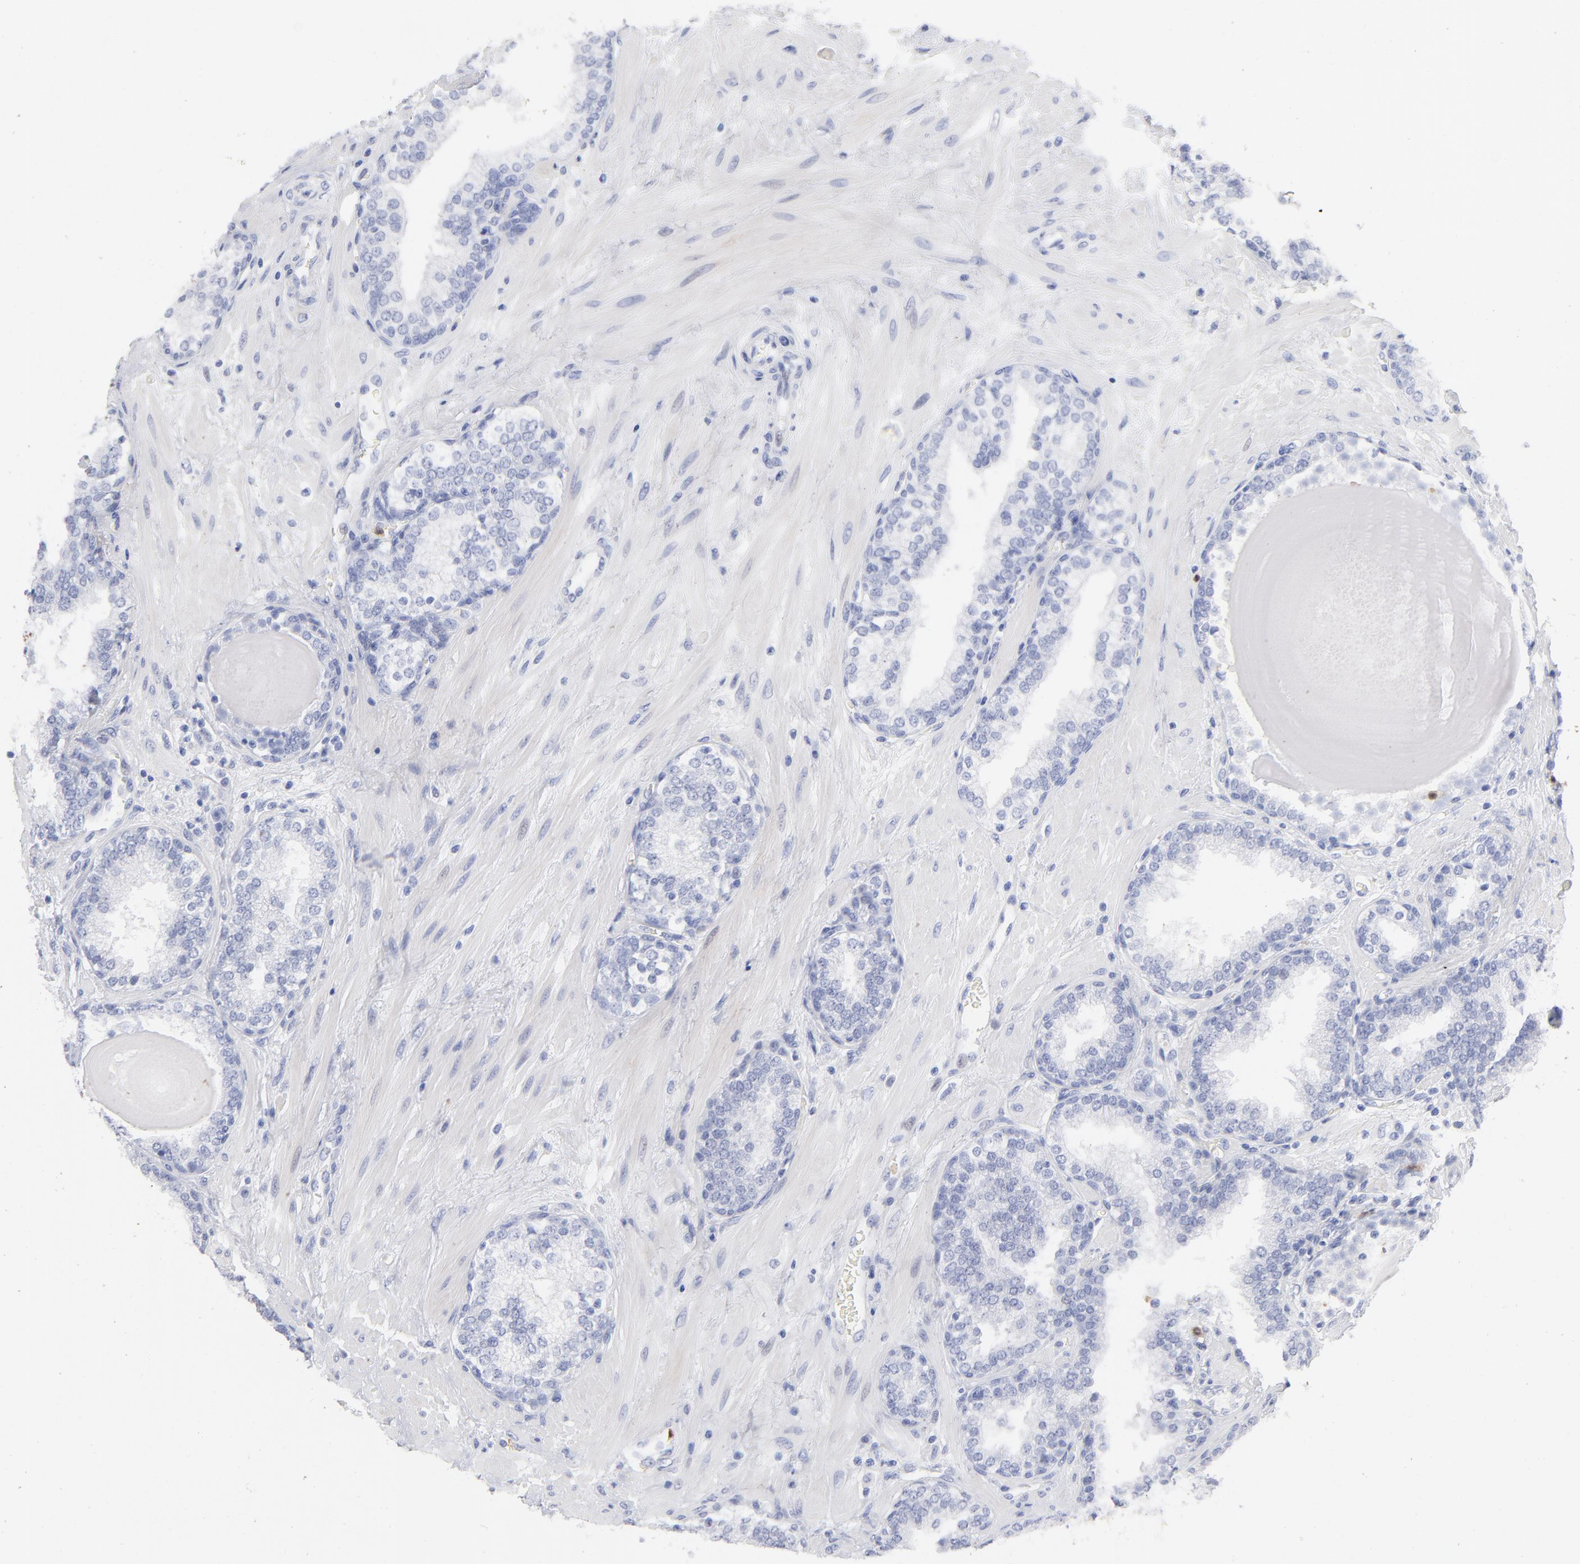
{"staining": {"intensity": "negative", "quantity": "none", "location": "none"}, "tissue": "prostate", "cell_type": "Glandular cells", "image_type": "normal", "snomed": [{"axis": "morphology", "description": "Normal tissue, NOS"}, {"axis": "topography", "description": "Prostate"}], "caption": "An immunohistochemistry image of benign prostate is shown. There is no staining in glandular cells of prostate. Nuclei are stained in blue.", "gene": "ARG1", "patient": {"sex": "male", "age": 51}}